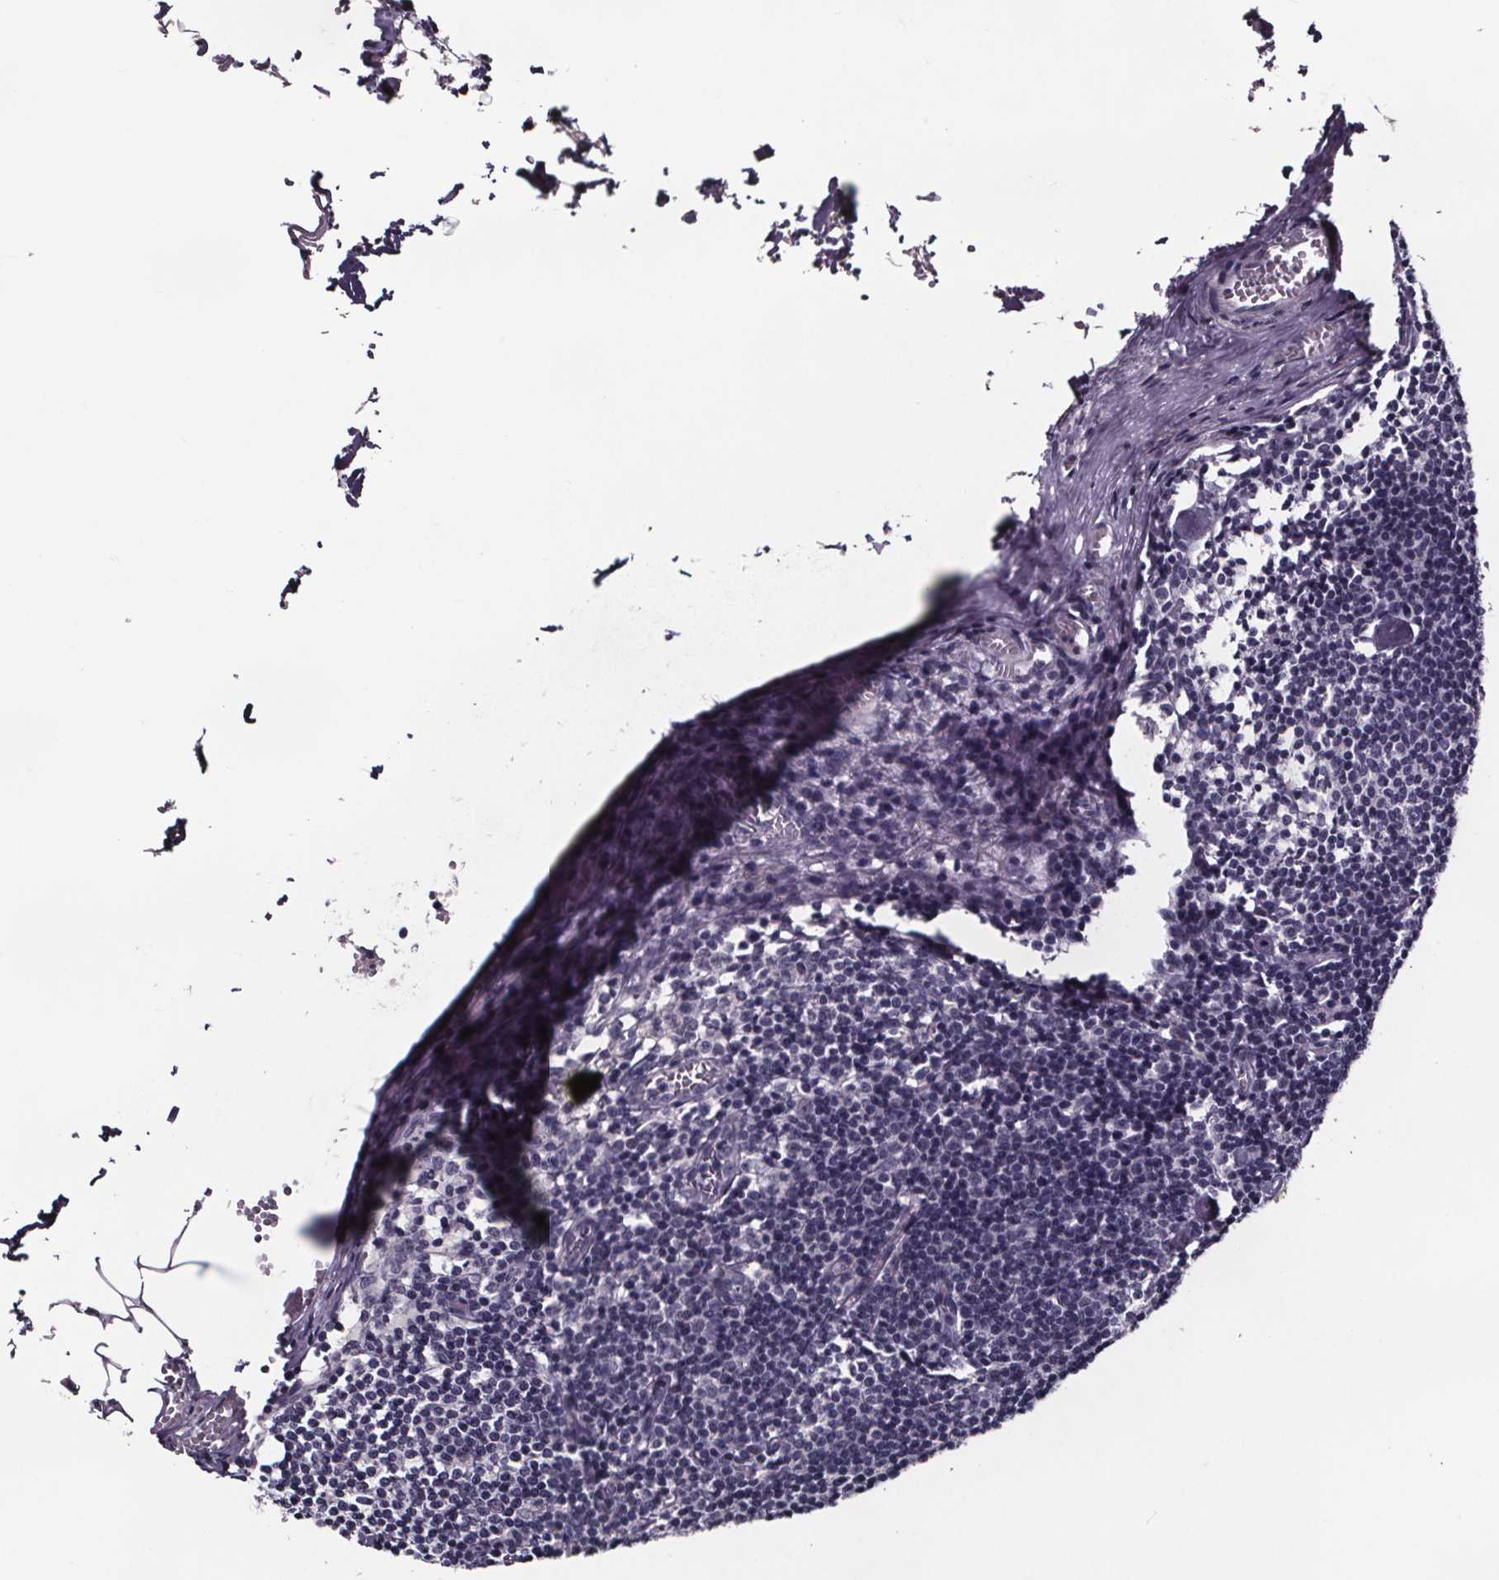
{"staining": {"intensity": "negative", "quantity": "none", "location": "none"}, "tissue": "lymph node", "cell_type": "Germinal center cells", "image_type": "normal", "snomed": [{"axis": "morphology", "description": "Normal tissue, NOS"}, {"axis": "topography", "description": "Lymph node"}], "caption": "This is an IHC image of normal human lymph node. There is no expression in germinal center cells.", "gene": "AR", "patient": {"sex": "female", "age": 52}}